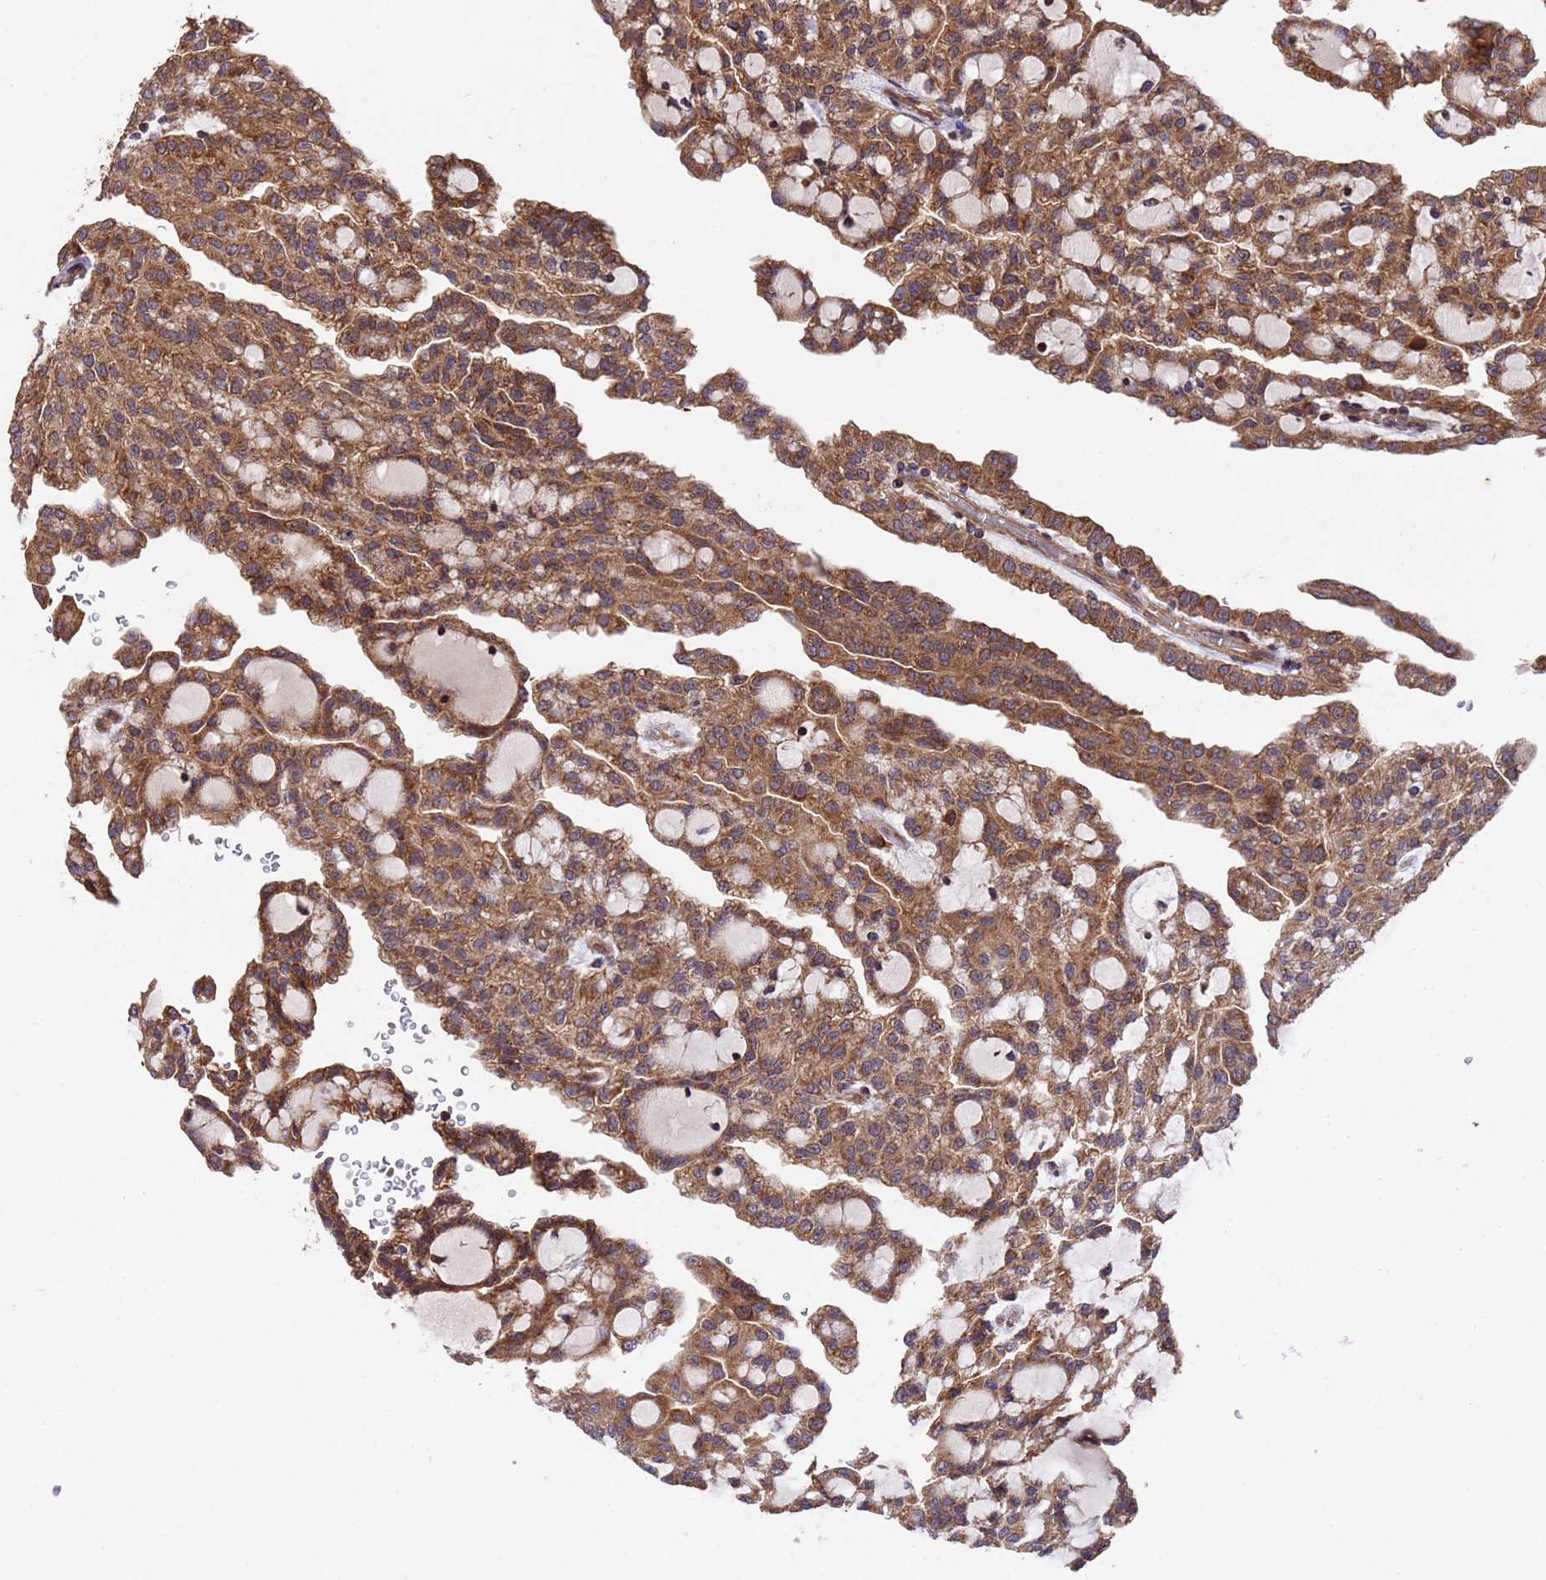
{"staining": {"intensity": "strong", "quantity": ">75%", "location": "cytoplasmic/membranous"}, "tissue": "renal cancer", "cell_type": "Tumor cells", "image_type": "cancer", "snomed": [{"axis": "morphology", "description": "Adenocarcinoma, NOS"}, {"axis": "topography", "description": "Kidney"}], "caption": "Brown immunohistochemical staining in adenocarcinoma (renal) displays strong cytoplasmic/membranous expression in approximately >75% of tumor cells.", "gene": "TSR3", "patient": {"sex": "male", "age": 63}}